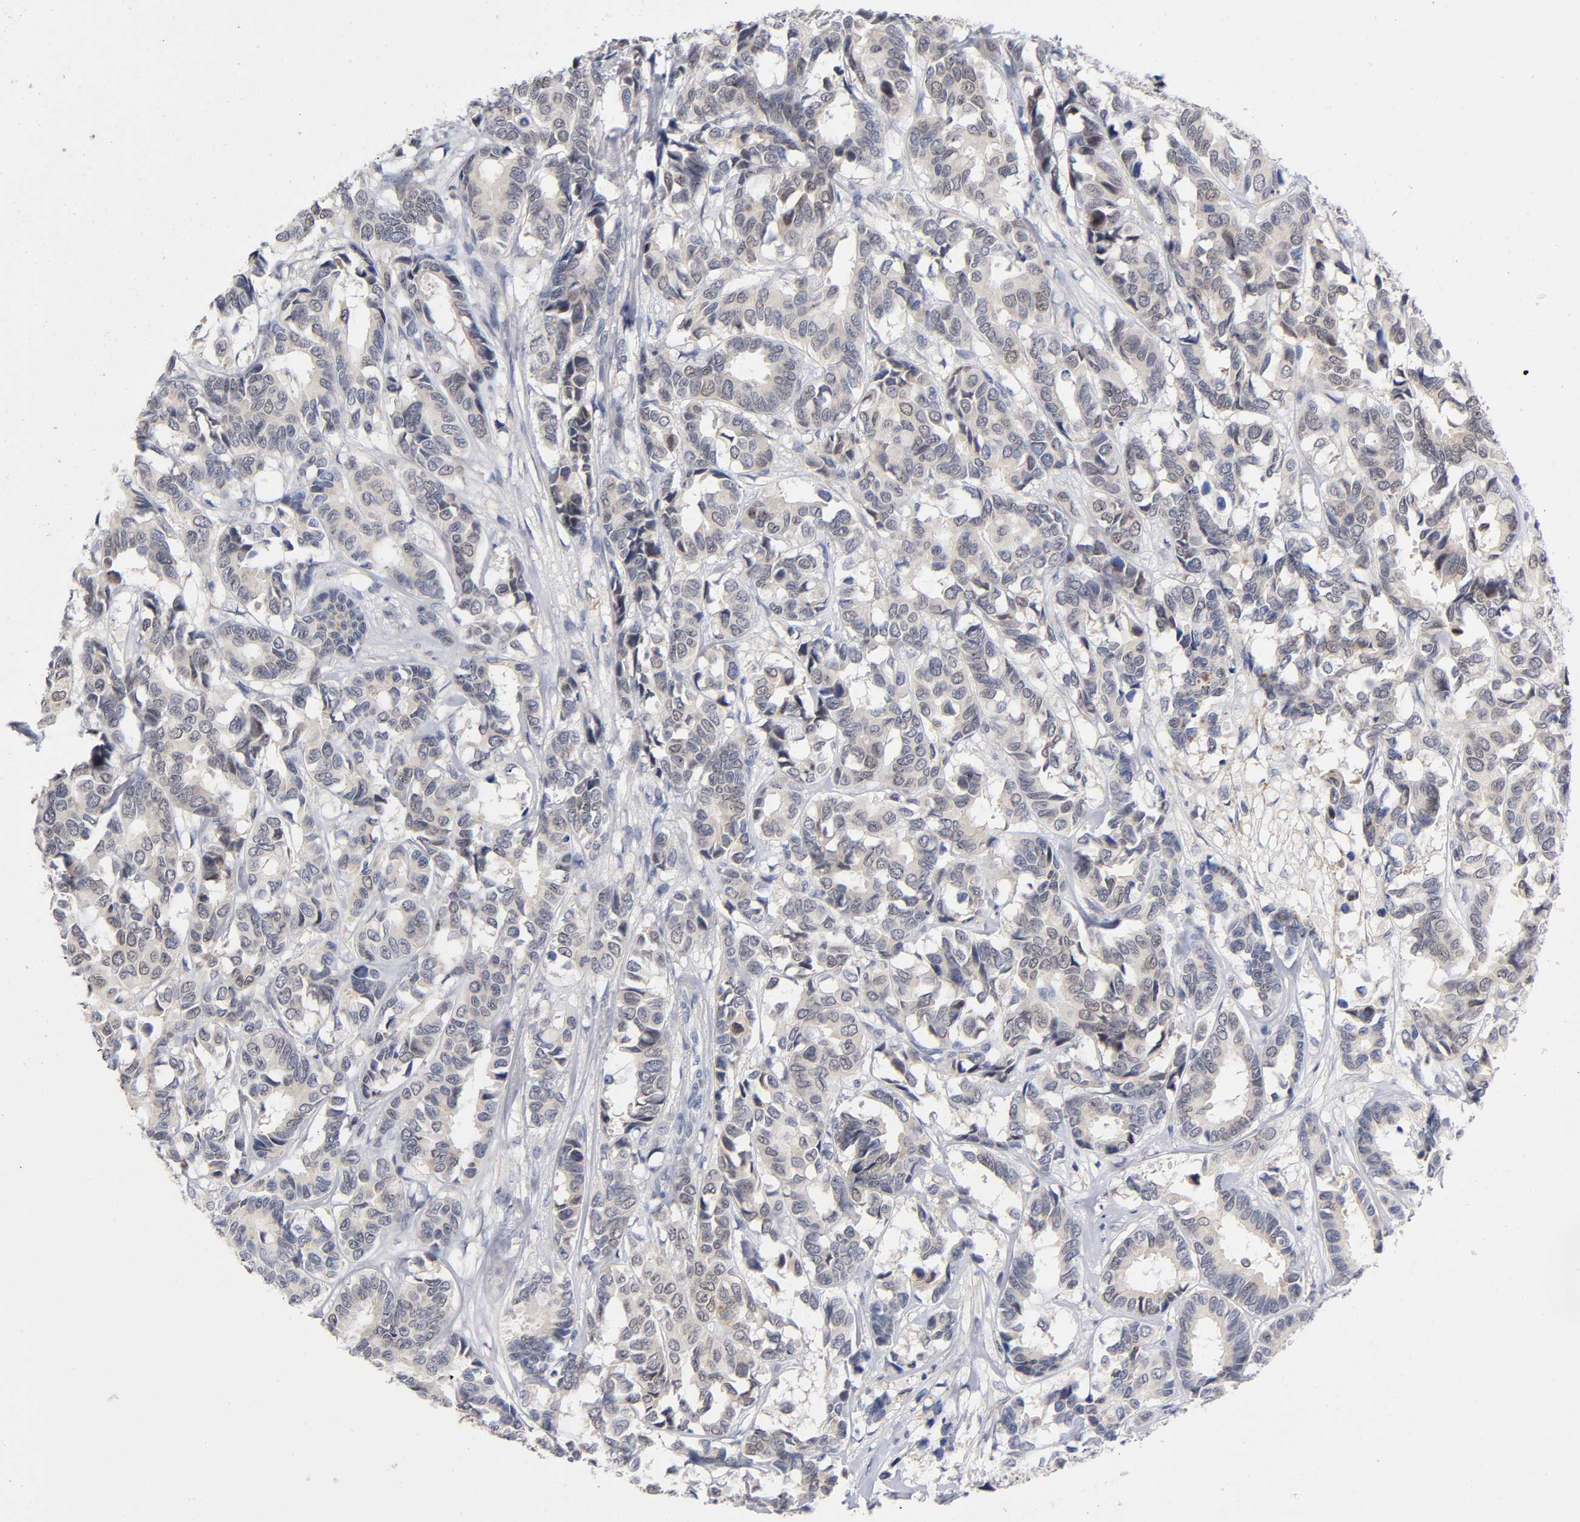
{"staining": {"intensity": "weak", "quantity": ">75%", "location": "cytoplasmic/membranous"}, "tissue": "breast cancer", "cell_type": "Tumor cells", "image_type": "cancer", "snomed": [{"axis": "morphology", "description": "Duct carcinoma"}, {"axis": "topography", "description": "Breast"}], "caption": "Immunohistochemistry (IHC) micrograph of breast intraductal carcinoma stained for a protein (brown), which shows low levels of weak cytoplasmic/membranous staining in about >75% of tumor cells.", "gene": "NOVA1", "patient": {"sex": "female", "age": 87}}